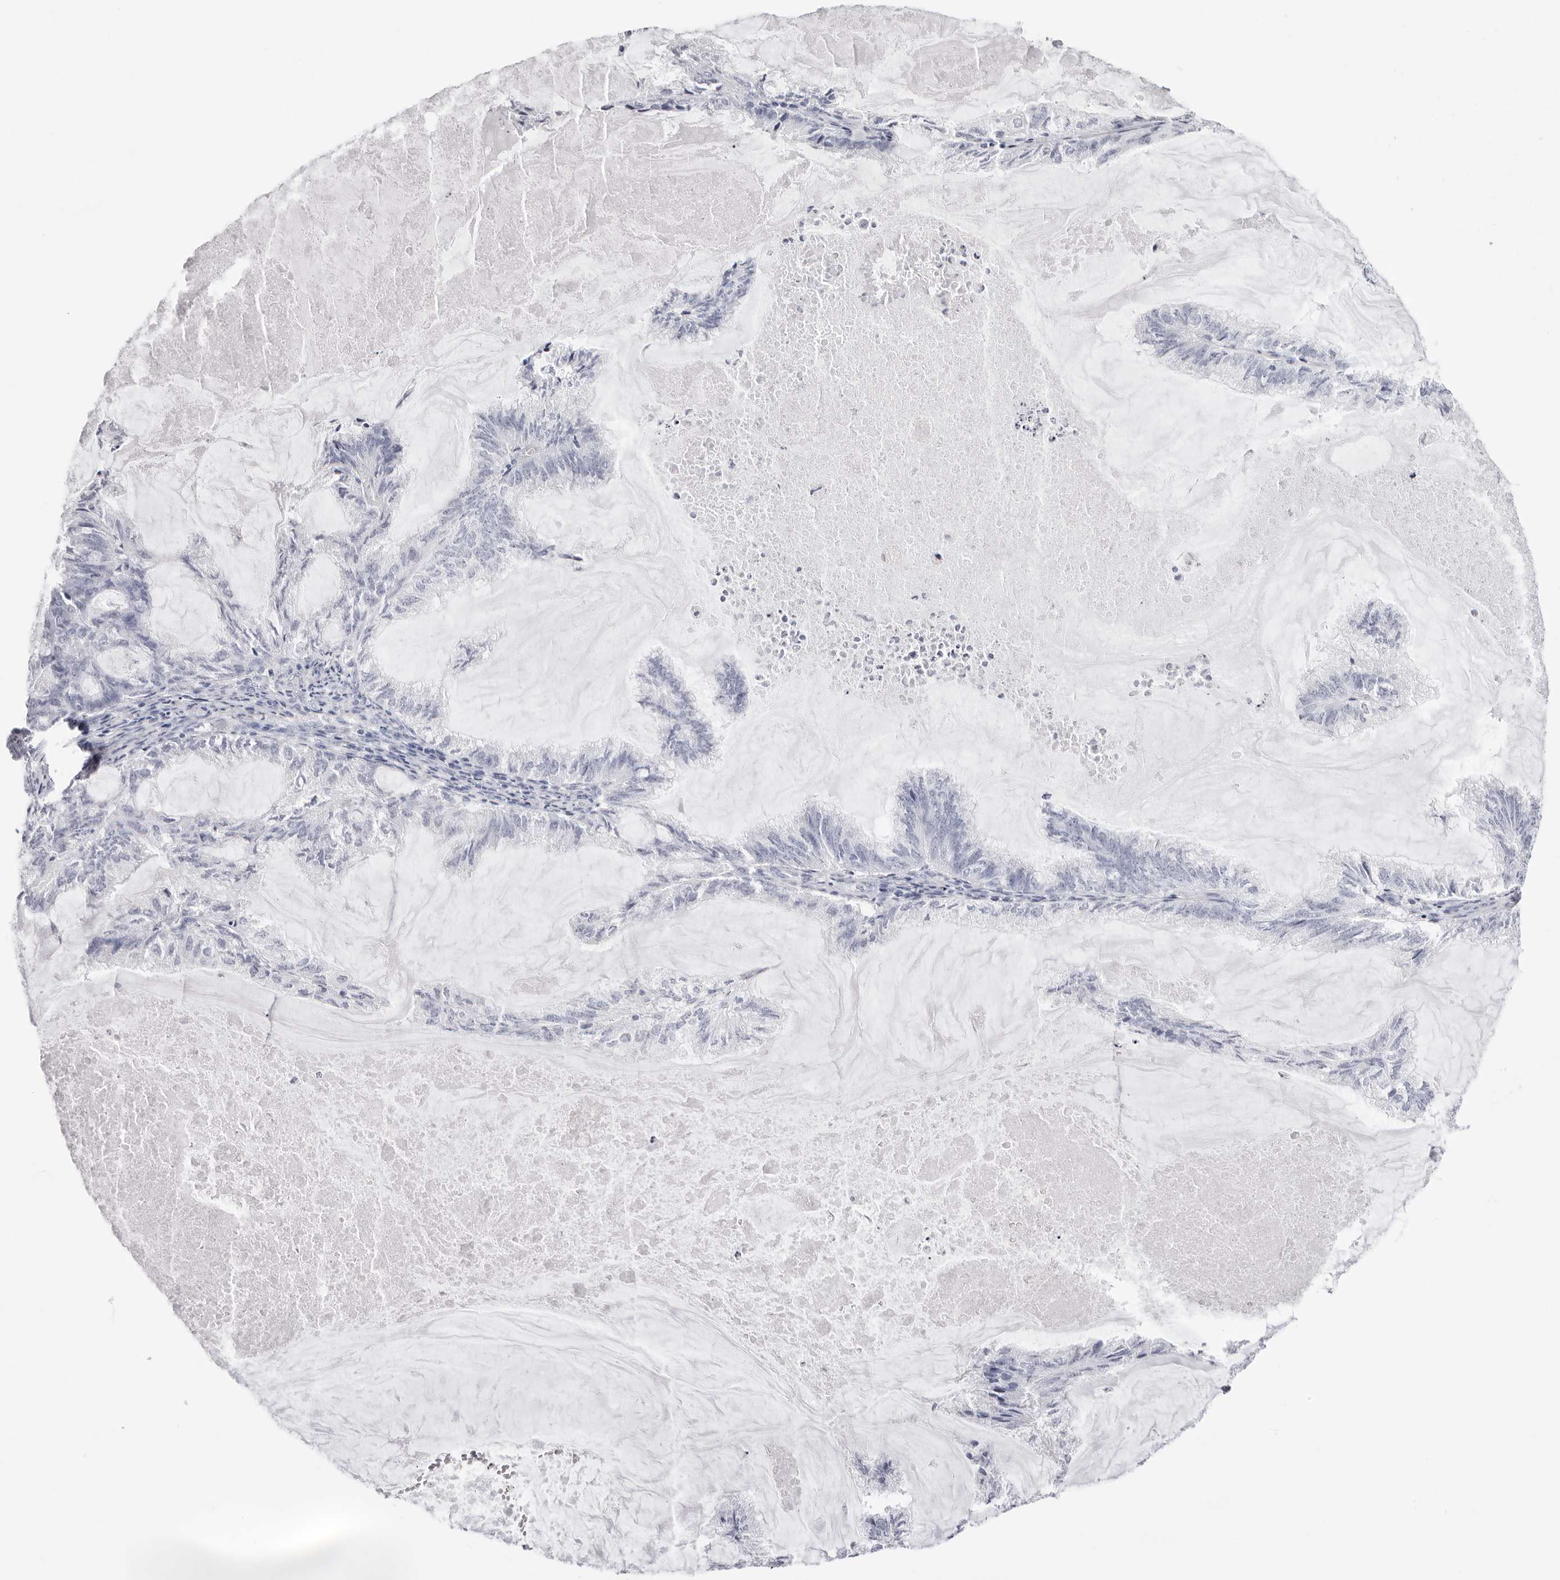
{"staining": {"intensity": "negative", "quantity": "none", "location": "none"}, "tissue": "endometrial cancer", "cell_type": "Tumor cells", "image_type": "cancer", "snomed": [{"axis": "morphology", "description": "Adenocarcinoma, NOS"}, {"axis": "topography", "description": "Endometrium"}], "caption": "Immunohistochemistry (IHC) micrograph of human endometrial cancer (adenocarcinoma) stained for a protein (brown), which displays no staining in tumor cells. (DAB immunohistochemistry (IHC) visualized using brightfield microscopy, high magnification).", "gene": "INSL3", "patient": {"sex": "female", "age": 86}}